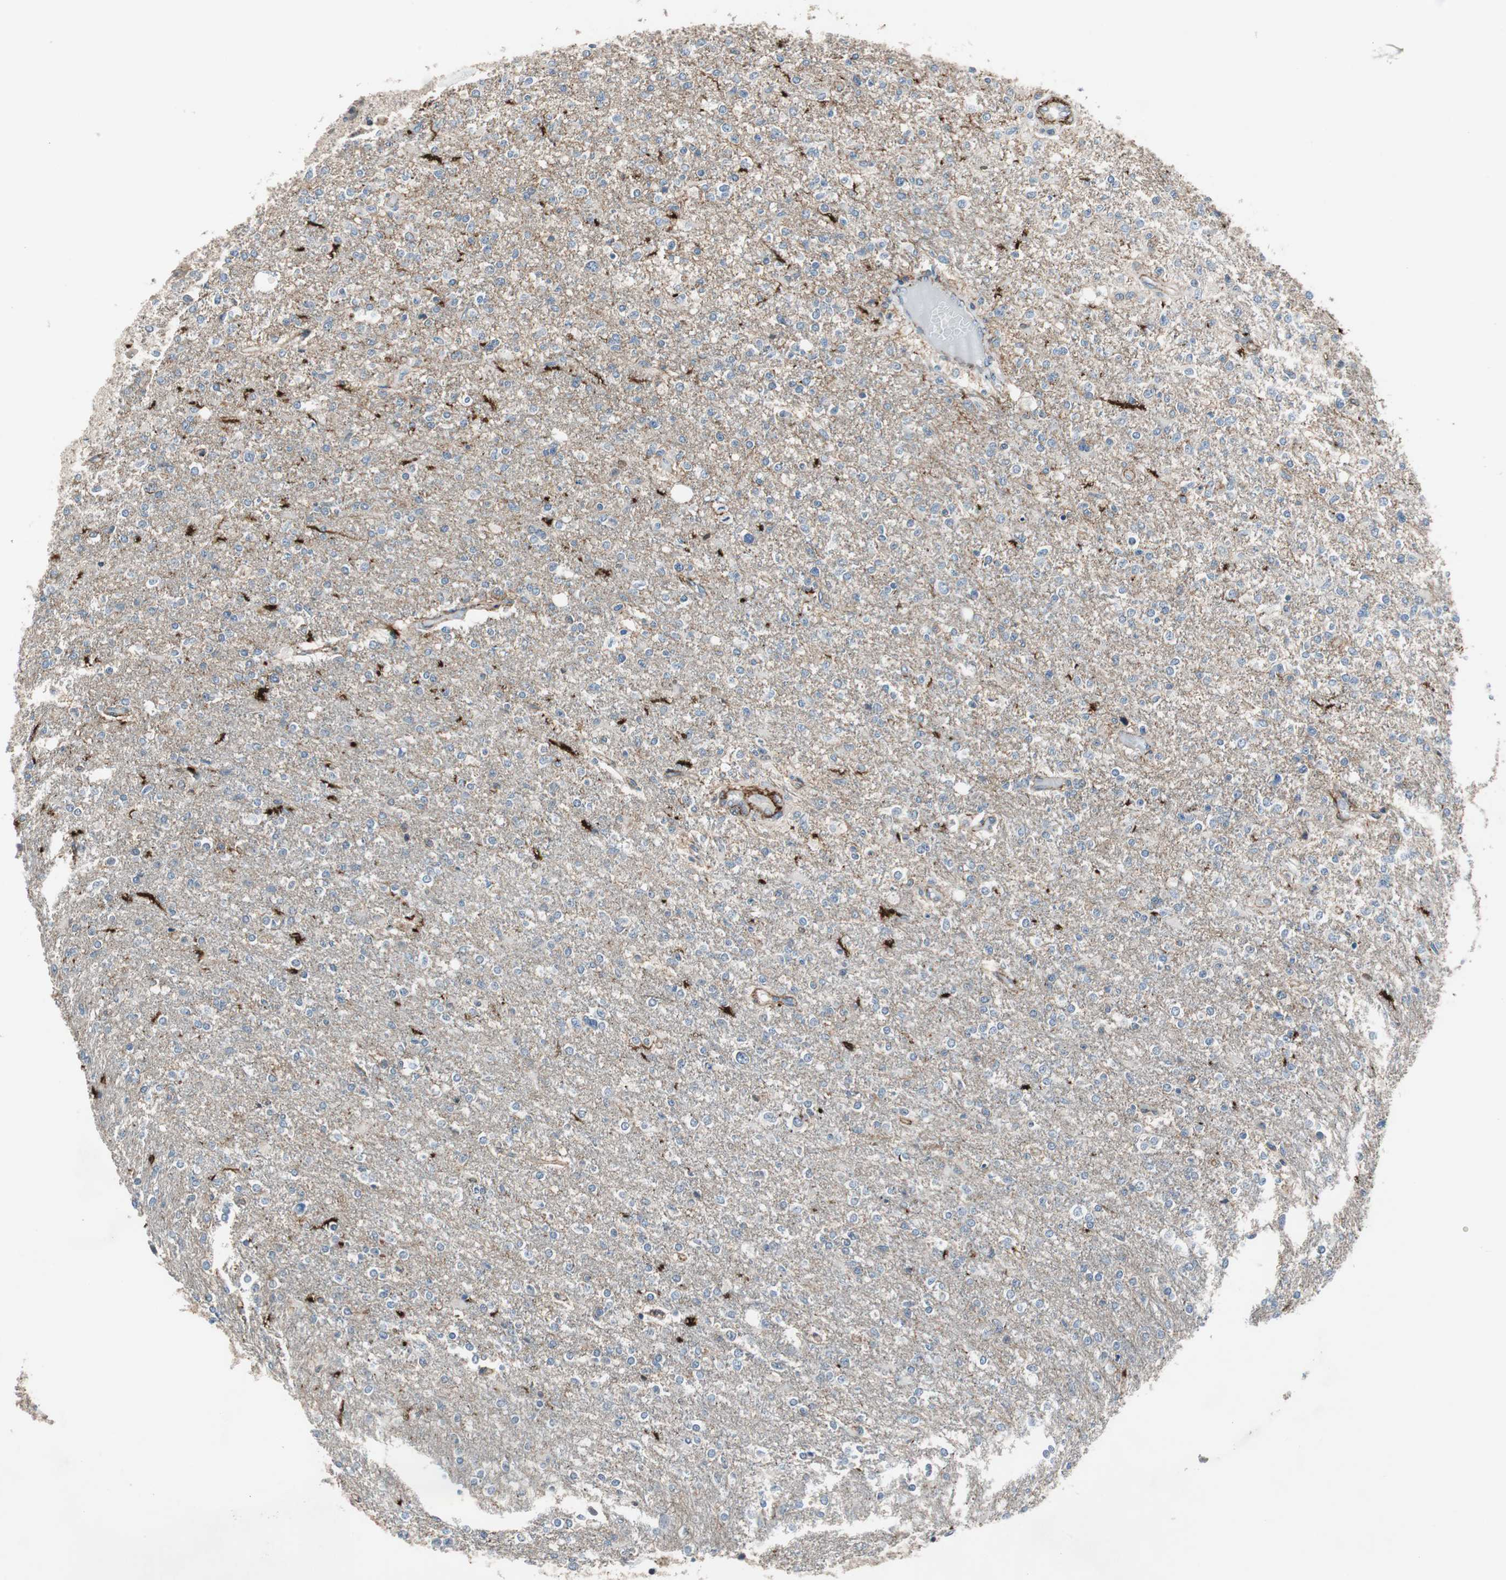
{"staining": {"intensity": "weak", "quantity": "25%-75%", "location": "cytoplasmic/membranous"}, "tissue": "glioma", "cell_type": "Tumor cells", "image_type": "cancer", "snomed": [{"axis": "morphology", "description": "Glioma, malignant, High grade"}, {"axis": "topography", "description": "Cerebral cortex"}], "caption": "A brown stain labels weak cytoplasmic/membranous positivity of a protein in malignant high-grade glioma tumor cells.", "gene": "GRHL1", "patient": {"sex": "male", "age": 76}}